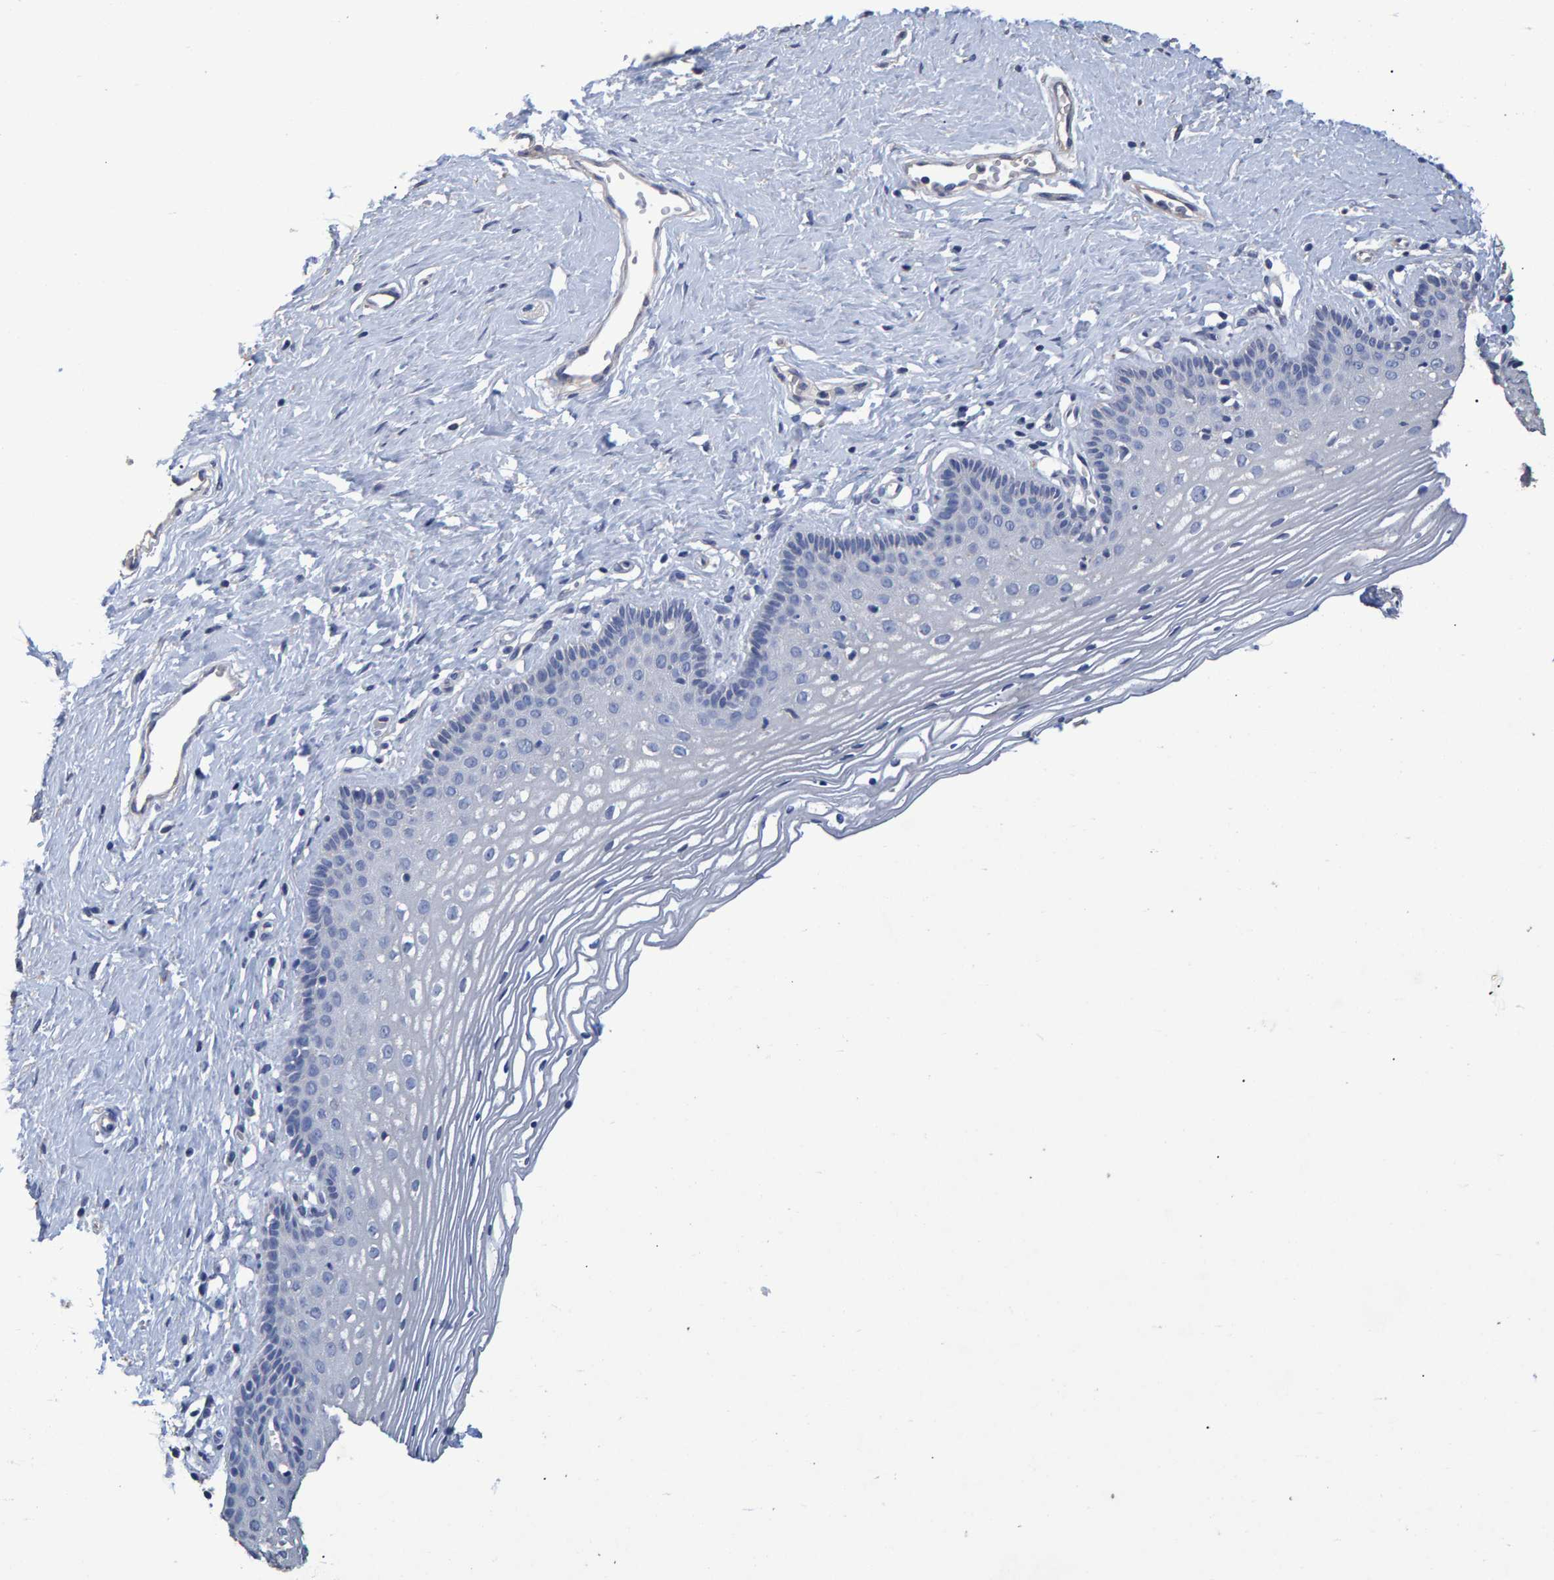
{"staining": {"intensity": "negative", "quantity": "none", "location": "none"}, "tissue": "vagina", "cell_type": "Squamous epithelial cells", "image_type": "normal", "snomed": [{"axis": "morphology", "description": "Normal tissue, NOS"}, {"axis": "topography", "description": "Vagina"}], "caption": "Immunohistochemistry image of benign vagina stained for a protein (brown), which shows no staining in squamous epithelial cells. (DAB immunohistochemistry visualized using brightfield microscopy, high magnification).", "gene": "HEMGN", "patient": {"sex": "female", "age": 32}}